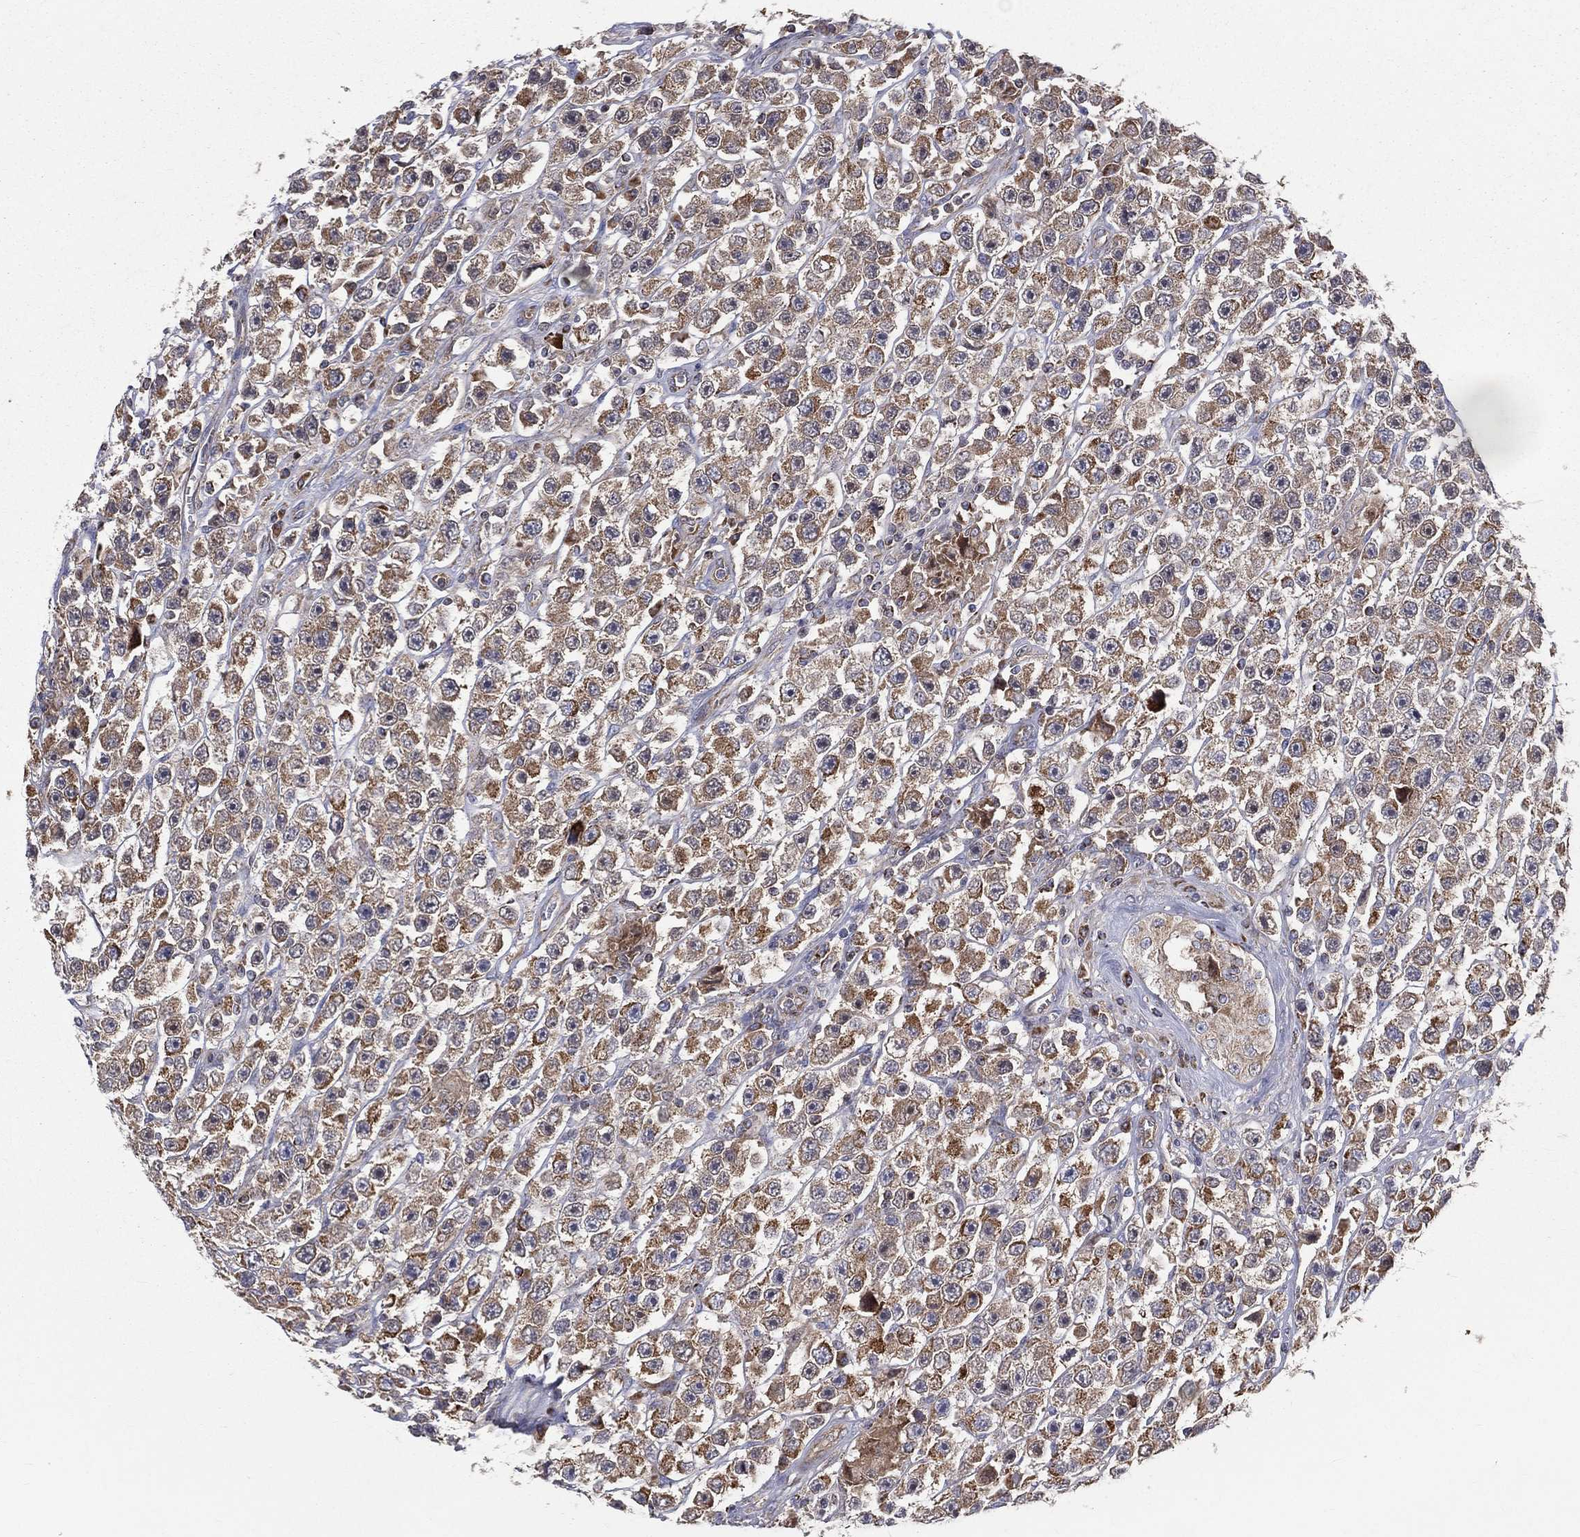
{"staining": {"intensity": "moderate", "quantity": "25%-75%", "location": "cytoplasmic/membranous"}, "tissue": "testis cancer", "cell_type": "Tumor cells", "image_type": "cancer", "snomed": [{"axis": "morphology", "description": "Seminoma, NOS"}, {"axis": "topography", "description": "Testis"}], "caption": "Testis cancer (seminoma) stained with immunohistochemistry (IHC) displays moderate cytoplasmic/membranous positivity in approximately 25%-75% of tumor cells.", "gene": "MIX23", "patient": {"sex": "male", "age": 45}}